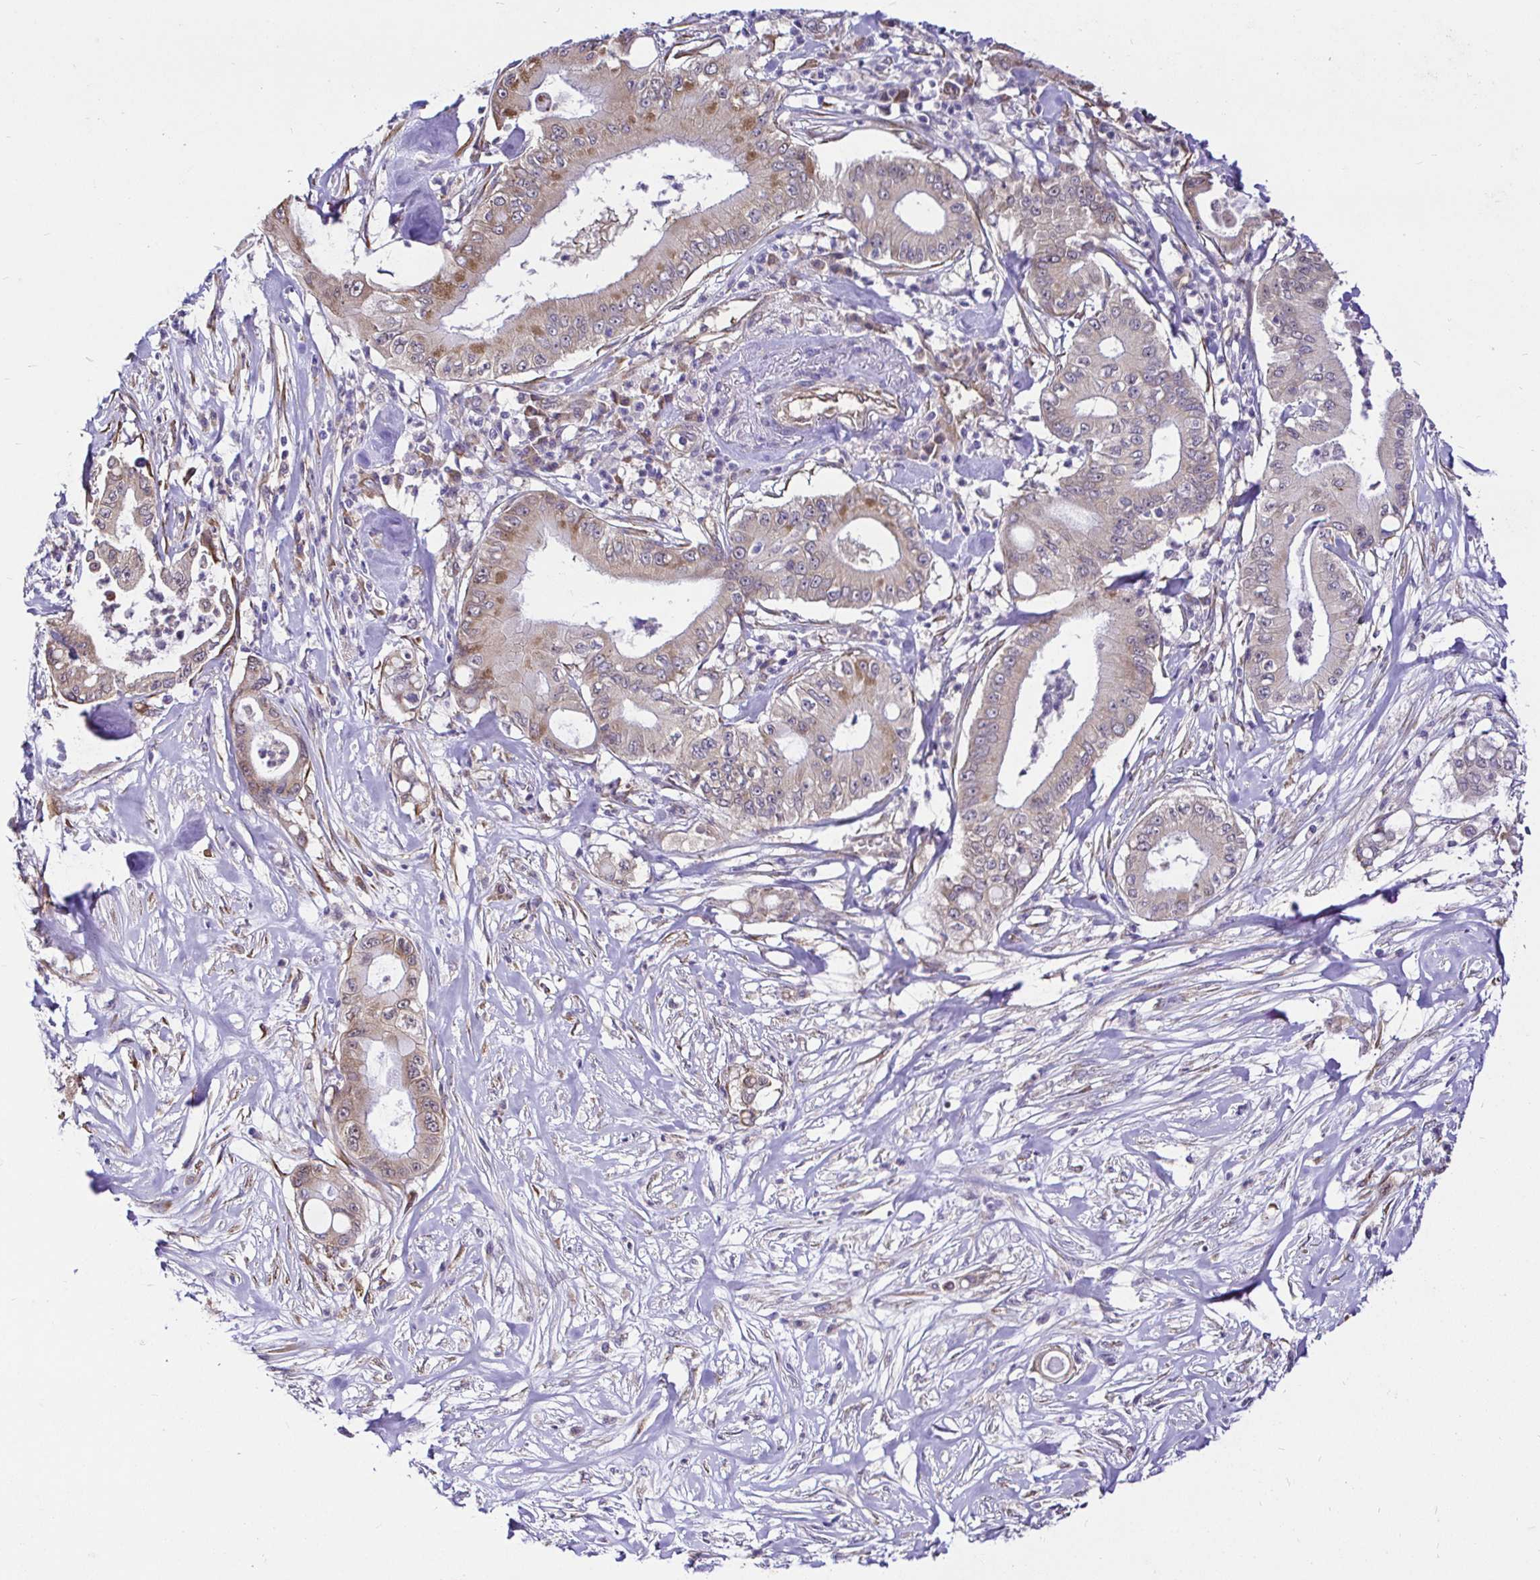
{"staining": {"intensity": "weak", "quantity": "<25%", "location": "cytoplasmic/membranous"}, "tissue": "pancreatic cancer", "cell_type": "Tumor cells", "image_type": "cancer", "snomed": [{"axis": "morphology", "description": "Adenocarcinoma, NOS"}, {"axis": "topography", "description": "Pancreas"}], "caption": "The IHC histopathology image has no significant expression in tumor cells of pancreatic cancer tissue.", "gene": "CCDC122", "patient": {"sex": "male", "age": 71}}